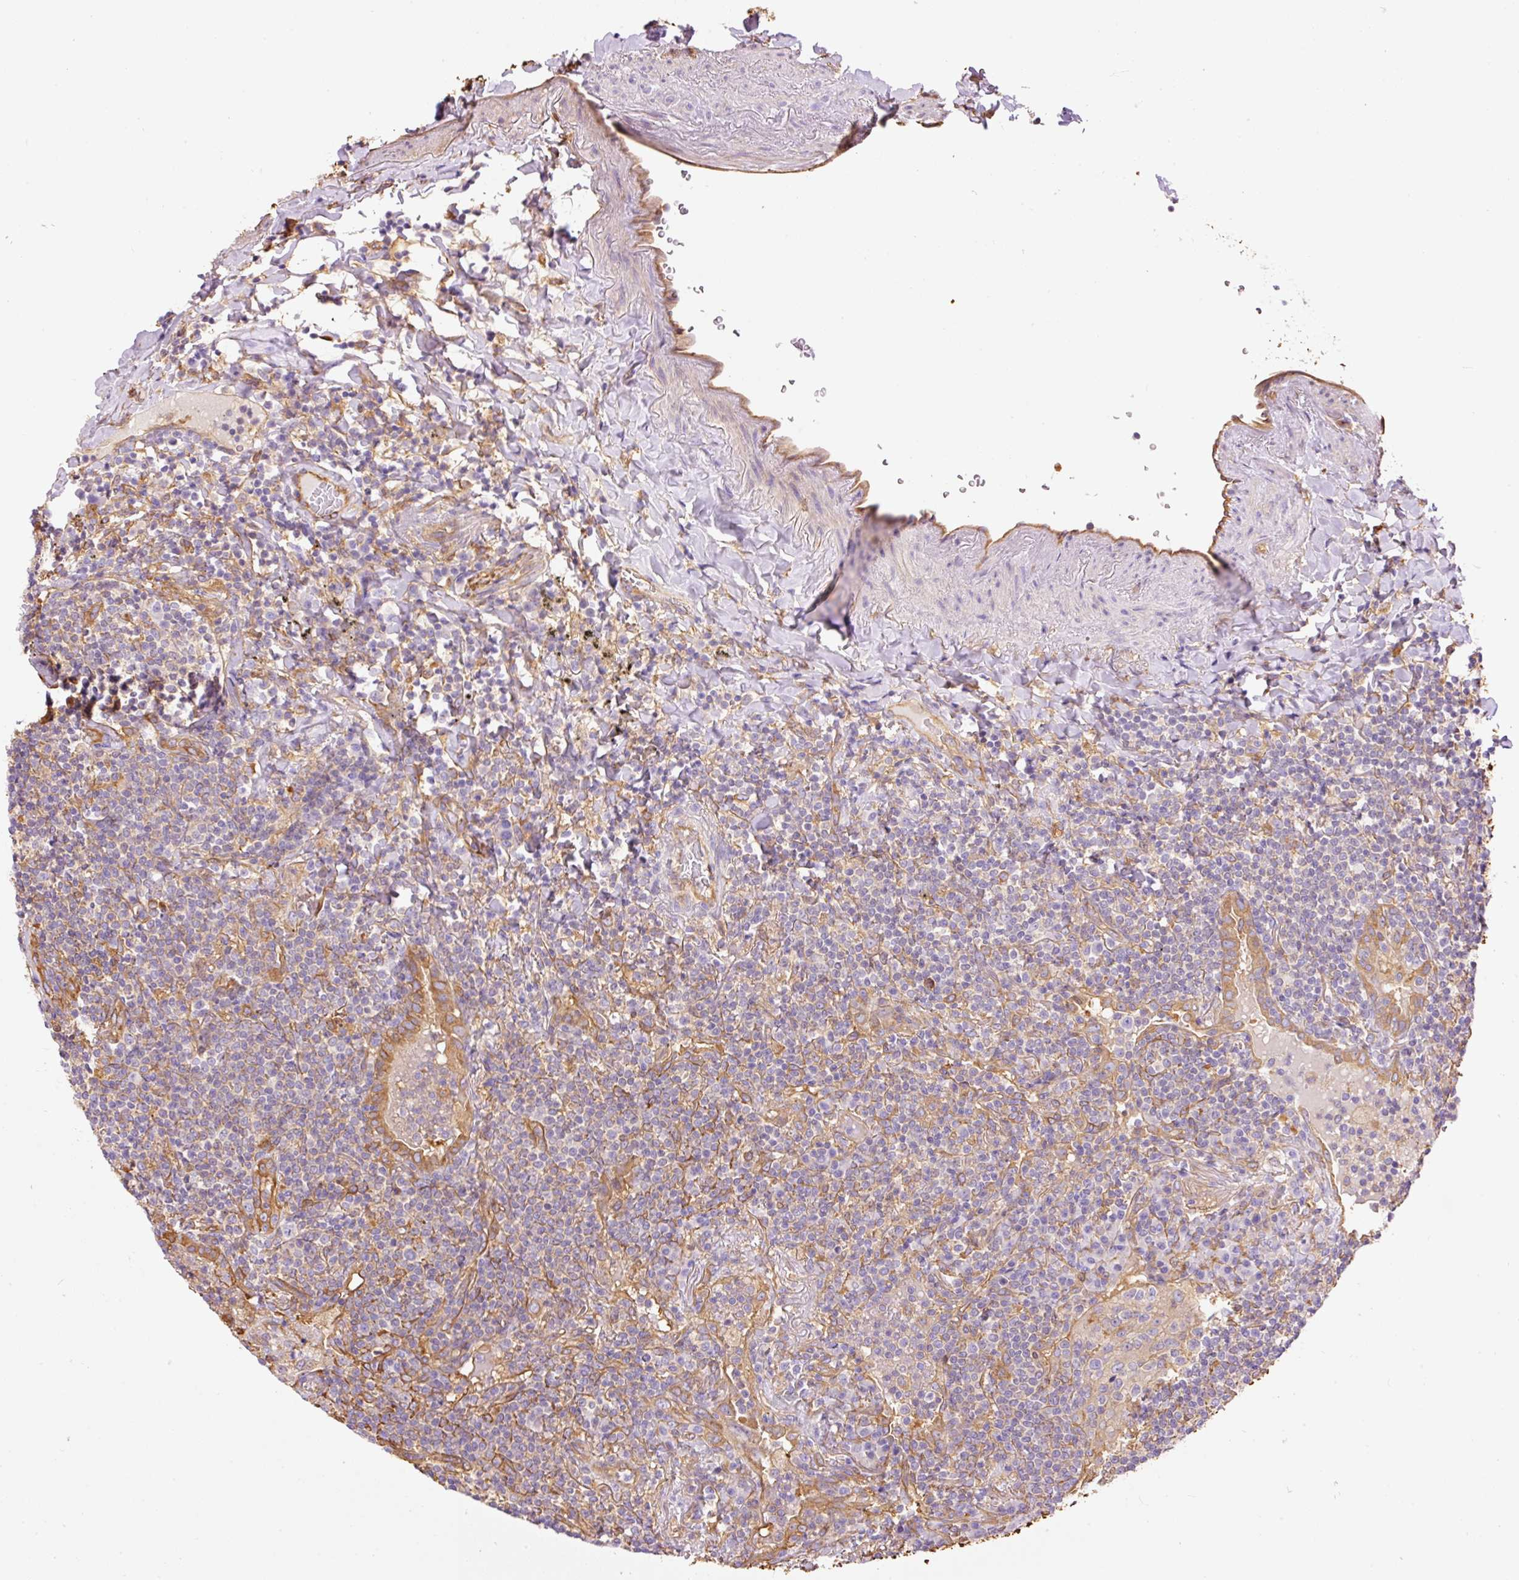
{"staining": {"intensity": "negative", "quantity": "none", "location": "none"}, "tissue": "lymphoma", "cell_type": "Tumor cells", "image_type": "cancer", "snomed": [{"axis": "morphology", "description": "Malignant lymphoma, non-Hodgkin's type, Low grade"}, {"axis": "topography", "description": "Lung"}], "caption": "Immunohistochemistry (IHC) photomicrograph of human malignant lymphoma, non-Hodgkin's type (low-grade) stained for a protein (brown), which shows no expression in tumor cells.", "gene": "IL10RB", "patient": {"sex": "female", "age": 71}}